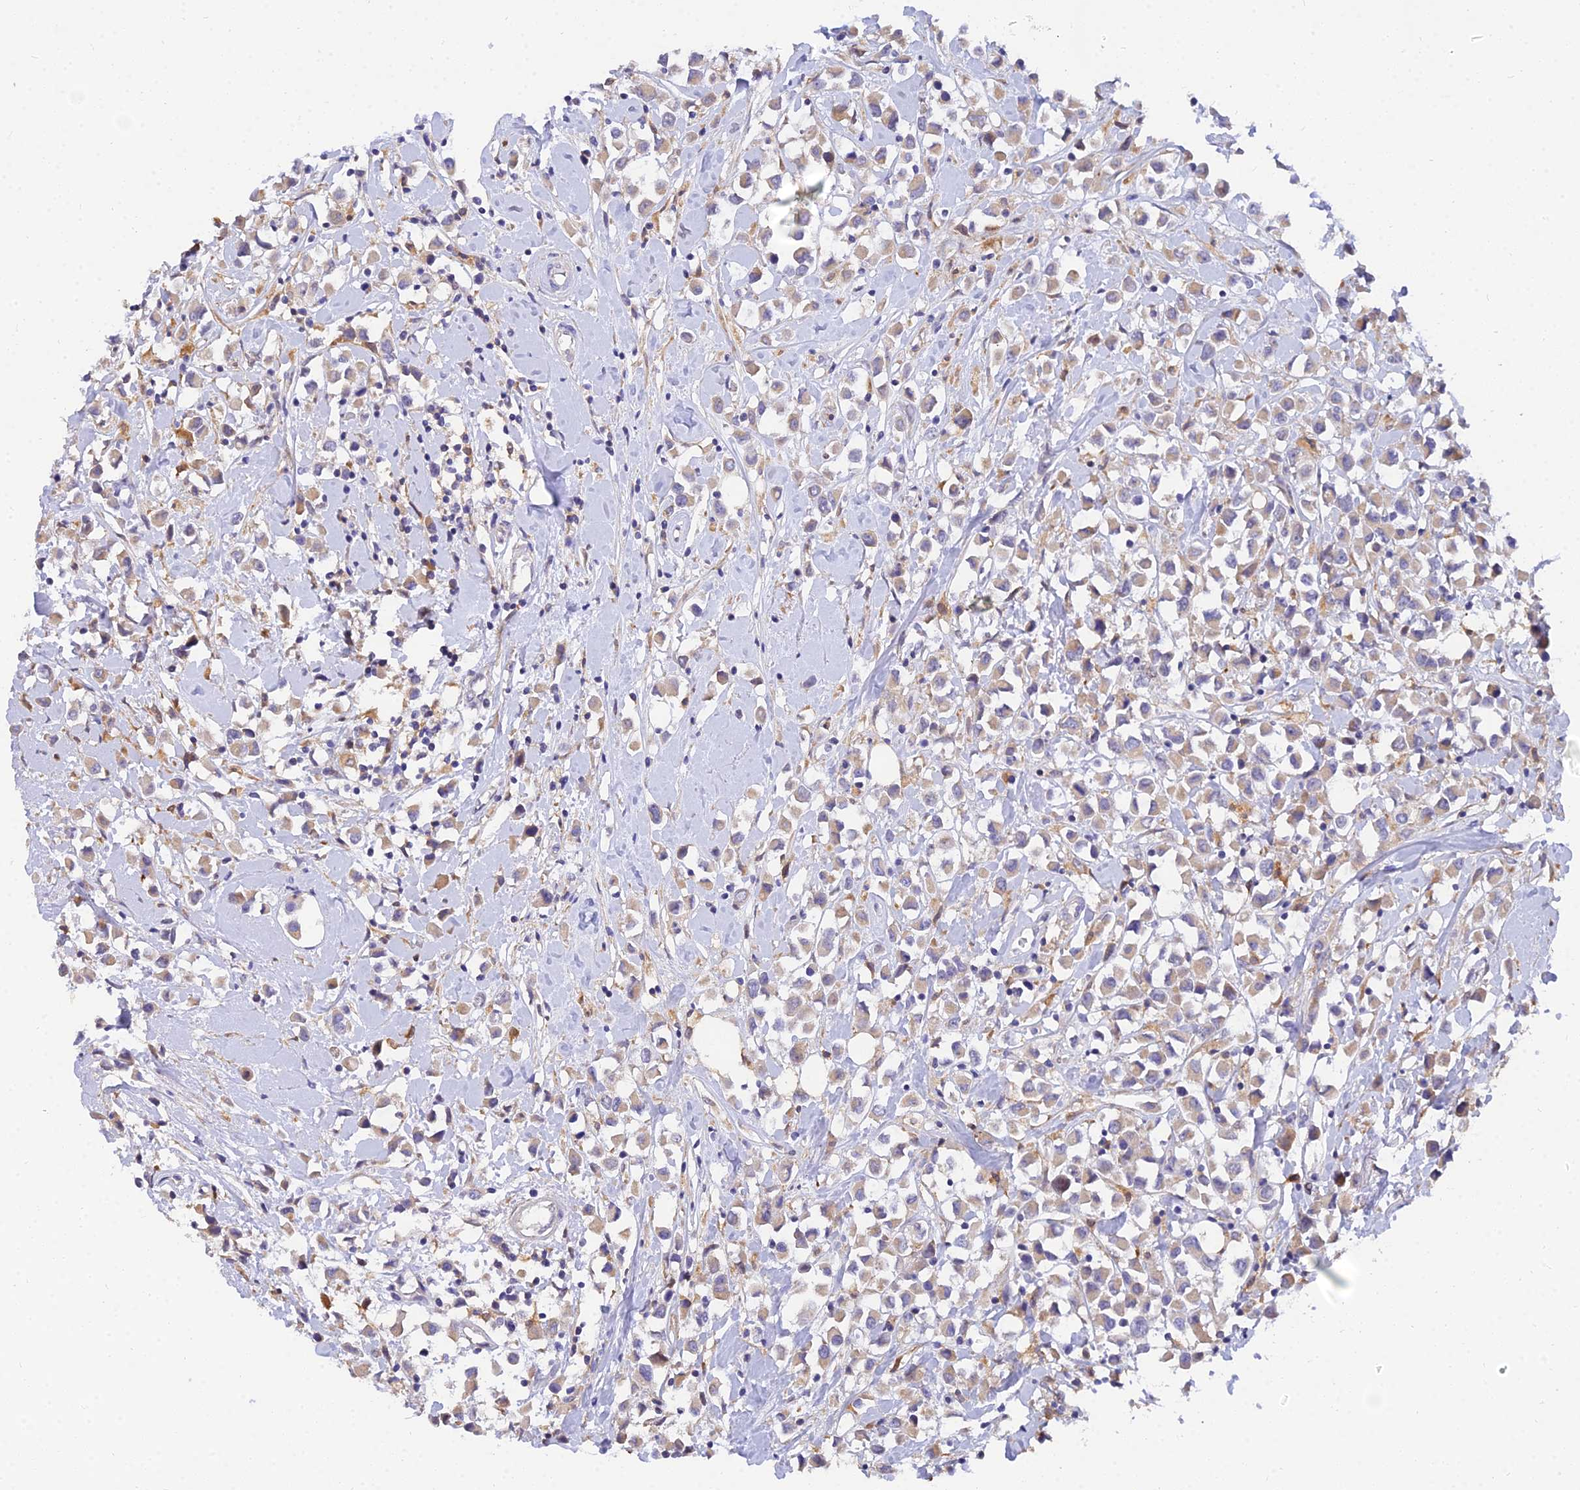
{"staining": {"intensity": "weak", "quantity": "25%-75%", "location": "cytoplasmic/membranous"}, "tissue": "breast cancer", "cell_type": "Tumor cells", "image_type": "cancer", "snomed": [{"axis": "morphology", "description": "Duct carcinoma"}, {"axis": "topography", "description": "Breast"}], "caption": "A photomicrograph of breast invasive ductal carcinoma stained for a protein reveals weak cytoplasmic/membranous brown staining in tumor cells. (DAB (3,3'-diaminobenzidine) IHC, brown staining for protein, blue staining for nuclei).", "gene": "ARL8B", "patient": {"sex": "female", "age": 61}}